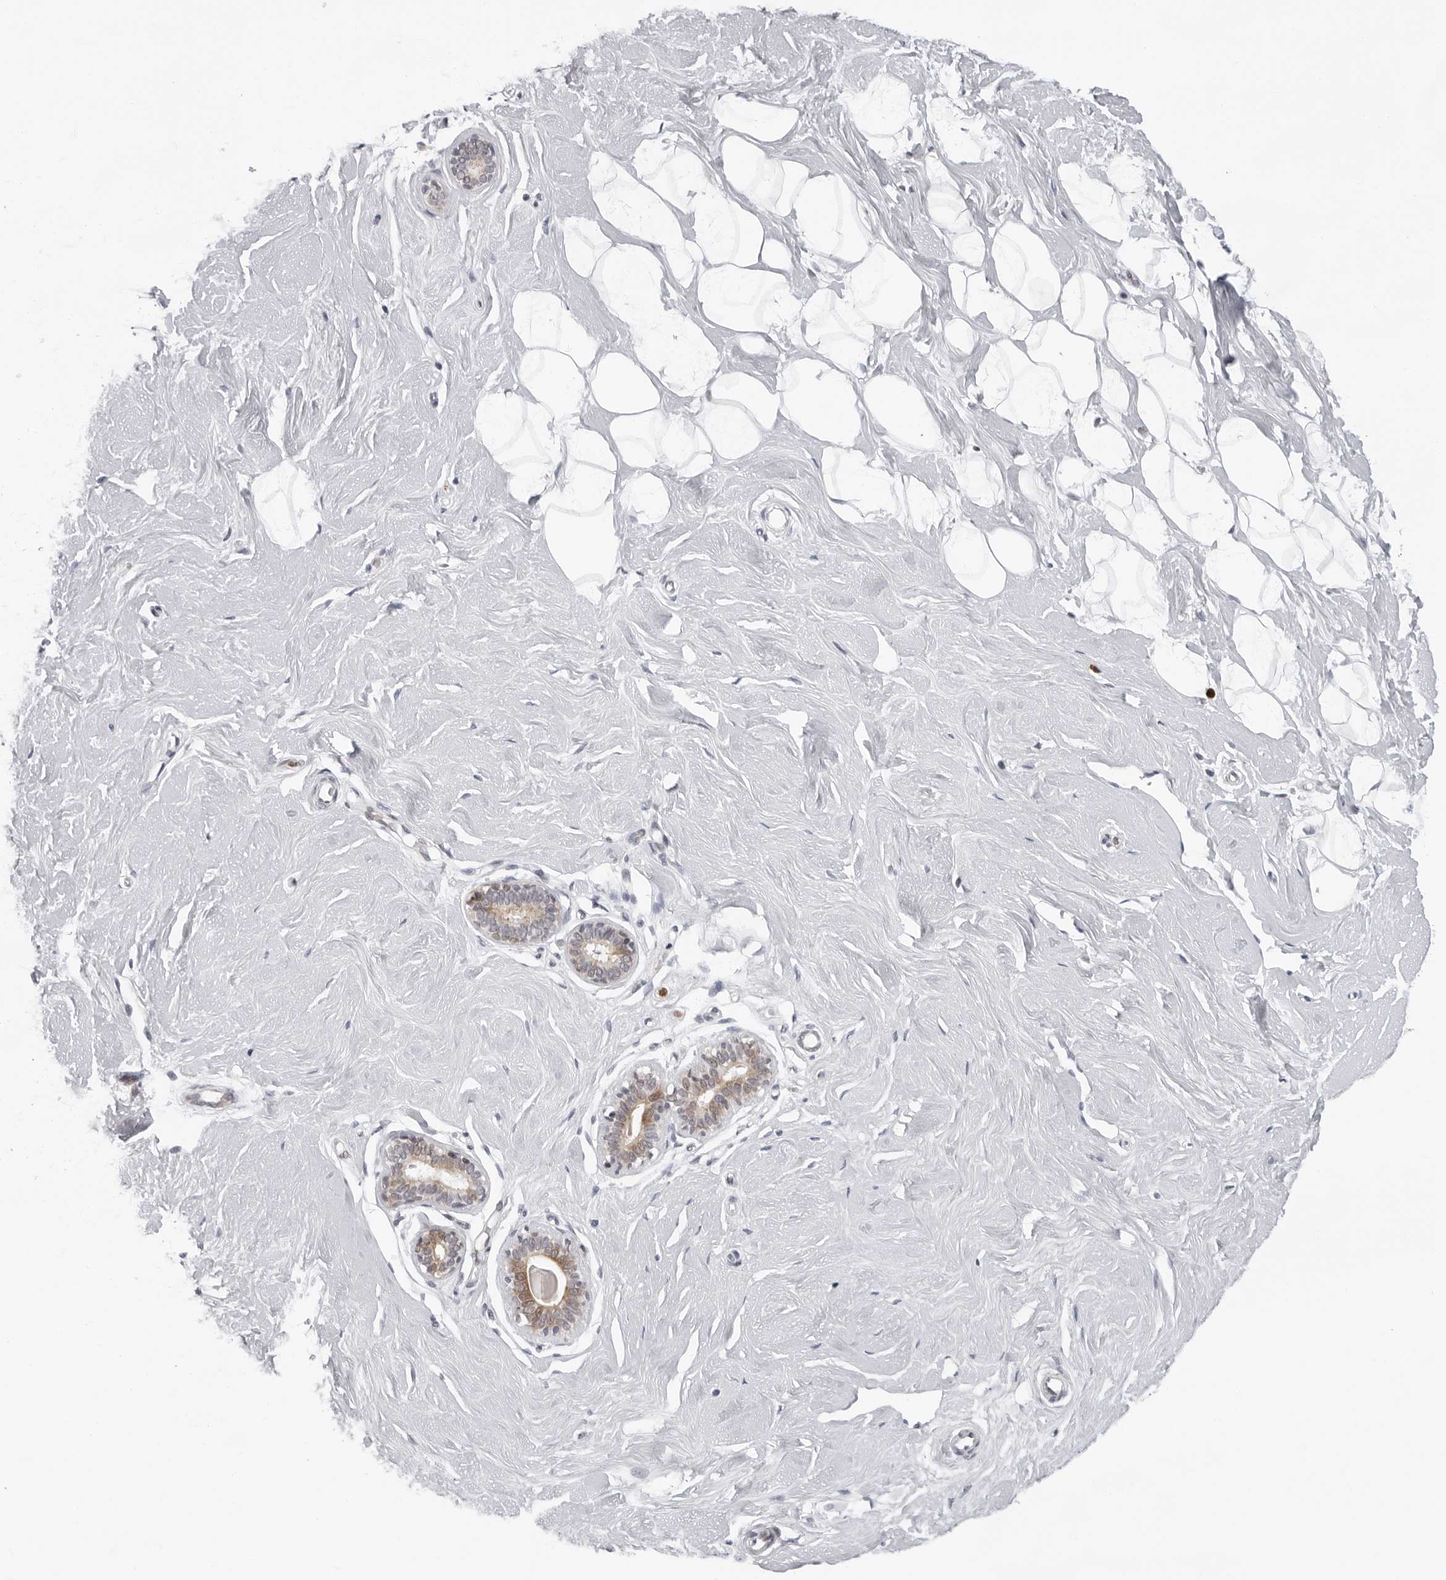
{"staining": {"intensity": "negative", "quantity": "none", "location": "none"}, "tissue": "breast", "cell_type": "Adipocytes", "image_type": "normal", "snomed": [{"axis": "morphology", "description": "Normal tissue, NOS"}, {"axis": "topography", "description": "Breast"}], "caption": "High magnification brightfield microscopy of benign breast stained with DAB (3,3'-diaminobenzidine) (brown) and counterstained with hematoxylin (blue): adipocytes show no significant staining. Nuclei are stained in blue.", "gene": "PIP4K2C", "patient": {"sex": "female", "age": 23}}